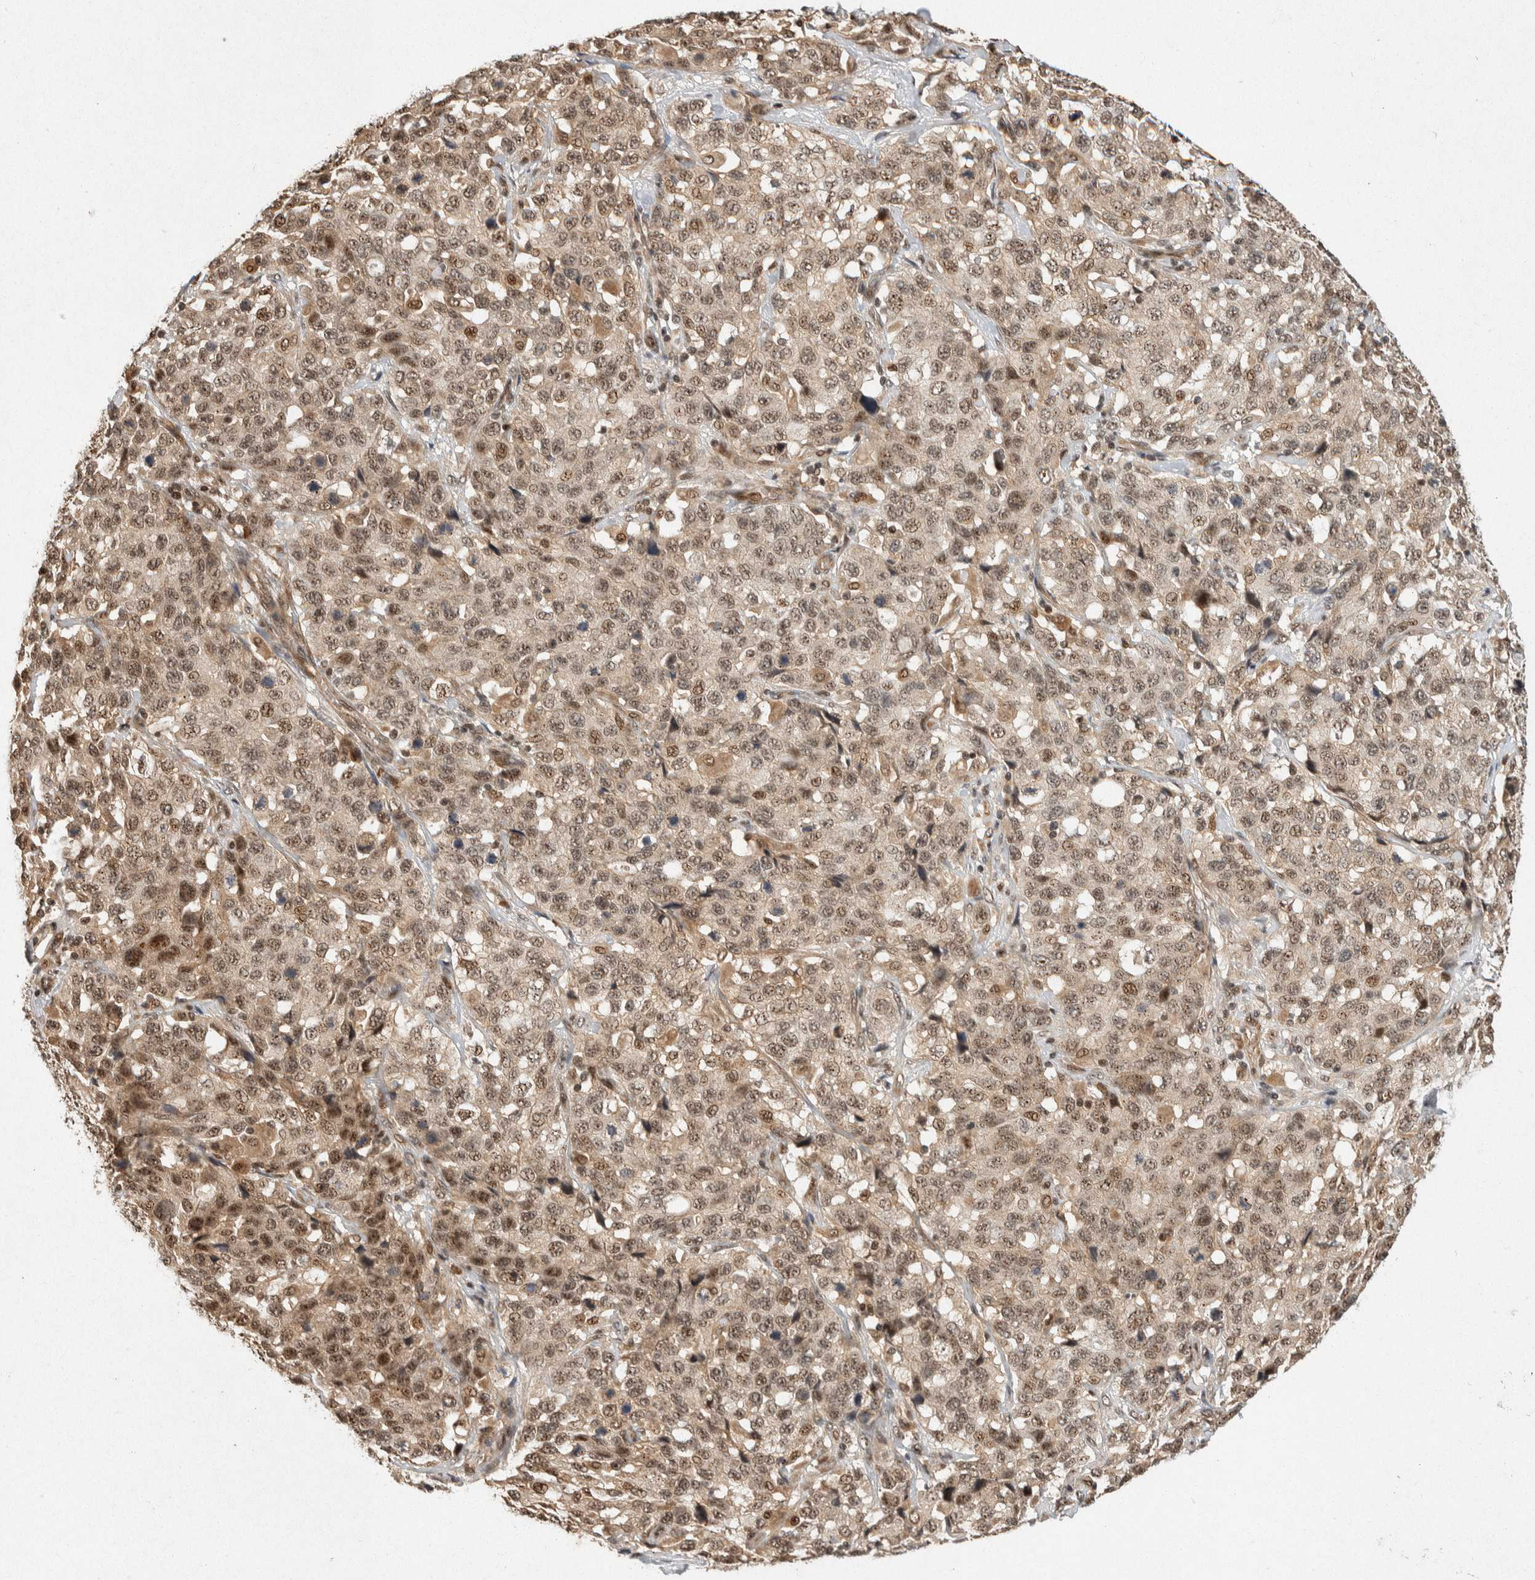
{"staining": {"intensity": "moderate", "quantity": ">75%", "location": "cytoplasmic/membranous,nuclear"}, "tissue": "stomach cancer", "cell_type": "Tumor cells", "image_type": "cancer", "snomed": [{"axis": "morphology", "description": "Normal tissue, NOS"}, {"axis": "morphology", "description": "Adenocarcinoma, NOS"}, {"axis": "topography", "description": "Stomach"}], "caption": "The histopathology image reveals staining of stomach adenocarcinoma, revealing moderate cytoplasmic/membranous and nuclear protein positivity (brown color) within tumor cells. Nuclei are stained in blue.", "gene": "TOR1B", "patient": {"sex": "male", "age": 48}}